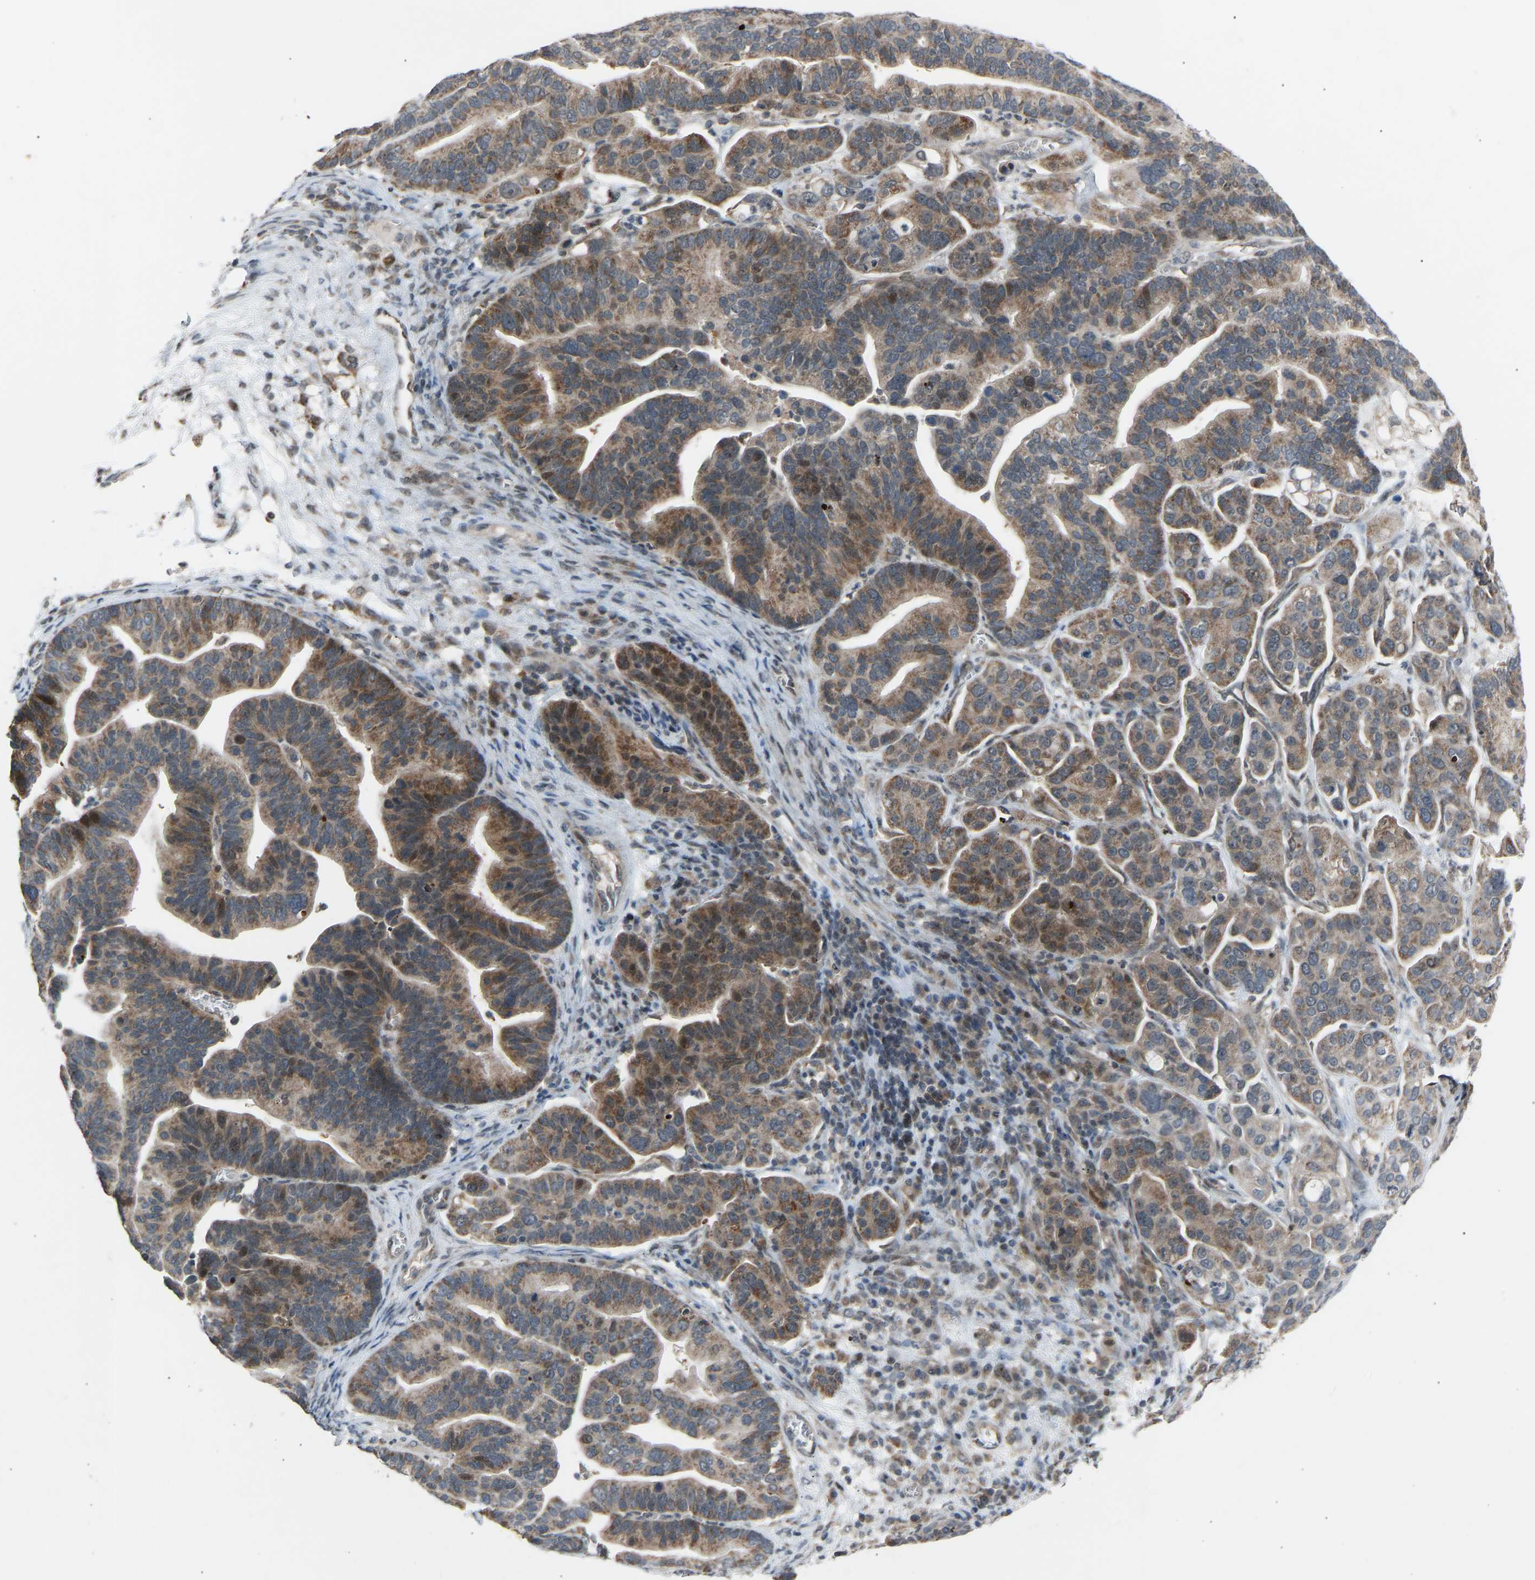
{"staining": {"intensity": "weak", "quantity": "25%-75%", "location": "cytoplasmic/membranous"}, "tissue": "ovarian cancer", "cell_type": "Tumor cells", "image_type": "cancer", "snomed": [{"axis": "morphology", "description": "Cystadenocarcinoma, serous, NOS"}, {"axis": "topography", "description": "Ovary"}], "caption": "Protein staining displays weak cytoplasmic/membranous expression in approximately 25%-75% of tumor cells in ovarian cancer (serous cystadenocarcinoma). (Brightfield microscopy of DAB IHC at high magnification).", "gene": "SLIRP", "patient": {"sex": "female", "age": 56}}